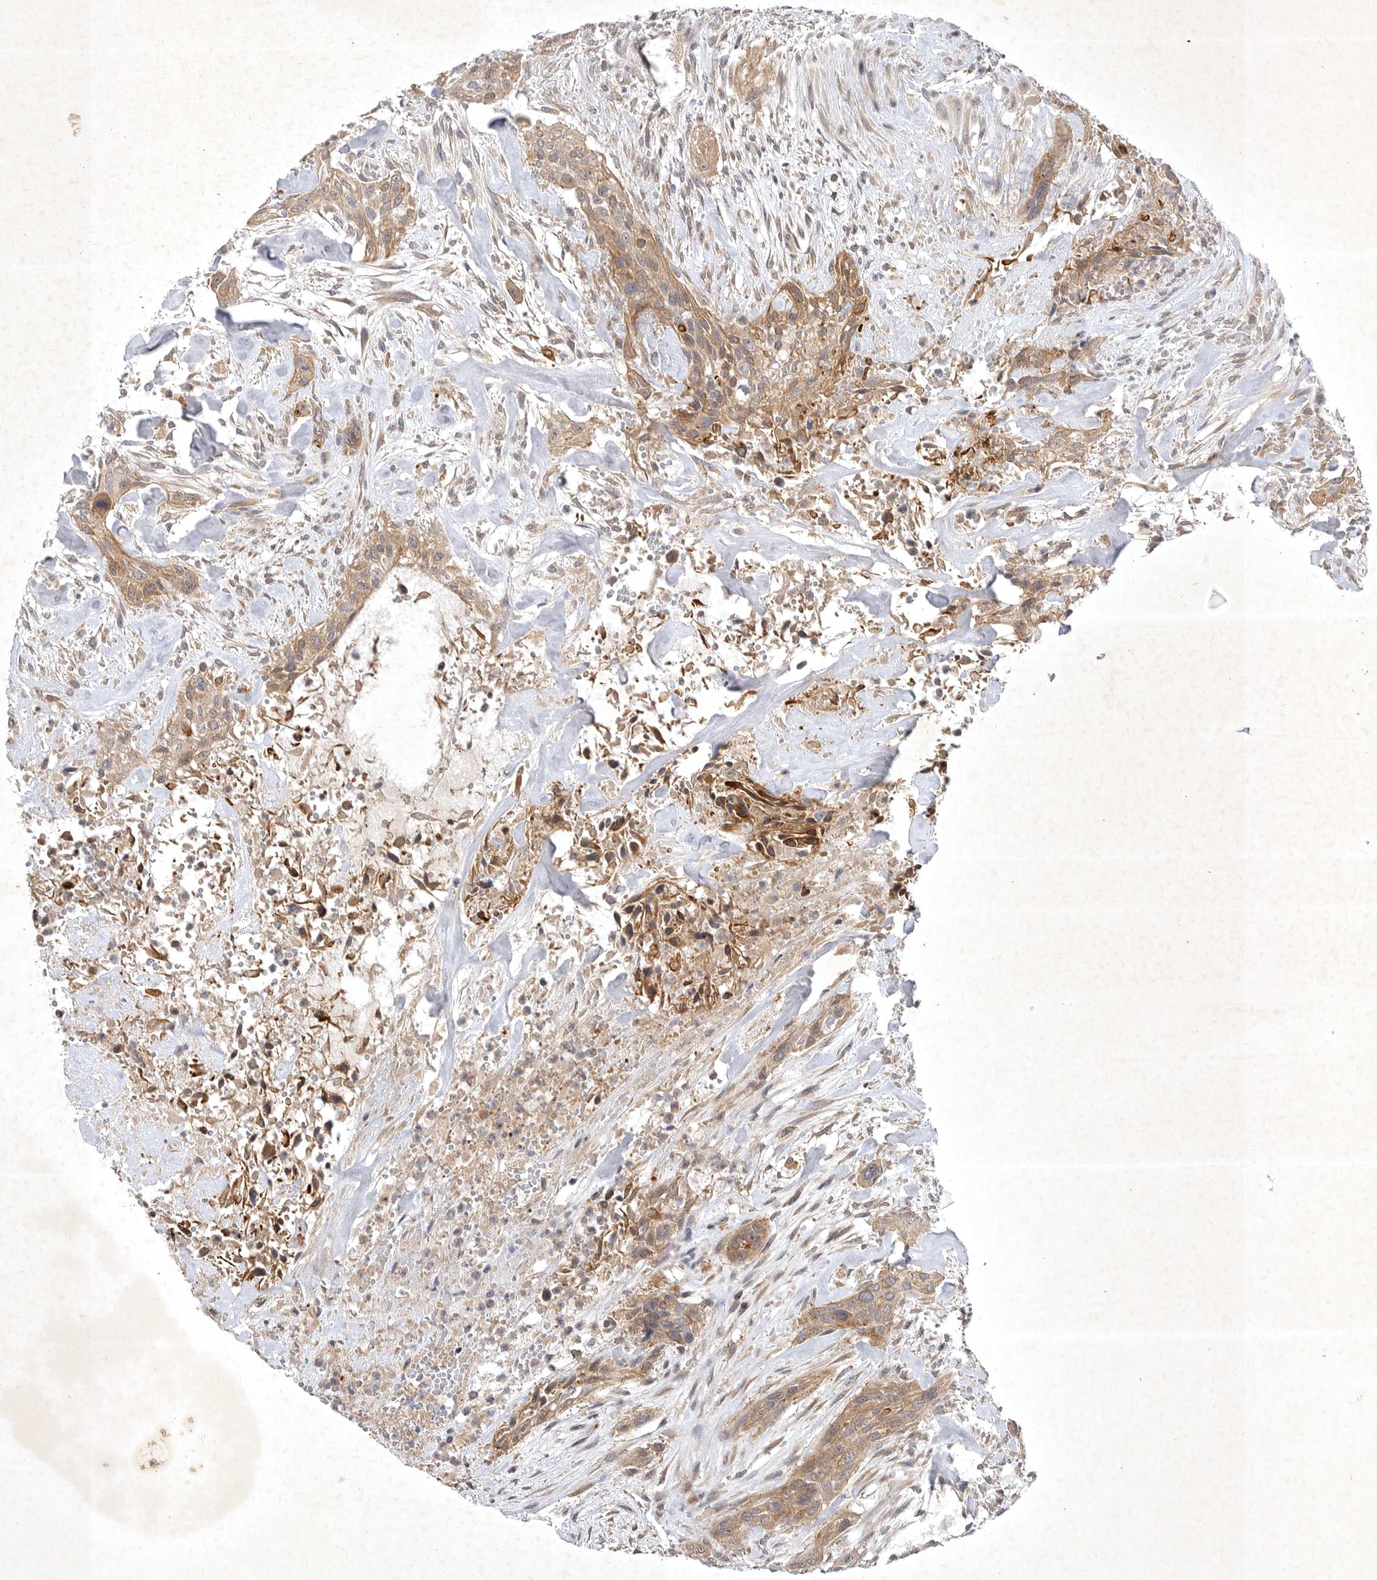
{"staining": {"intensity": "moderate", "quantity": ">75%", "location": "cytoplasmic/membranous"}, "tissue": "urothelial cancer", "cell_type": "Tumor cells", "image_type": "cancer", "snomed": [{"axis": "morphology", "description": "Urothelial carcinoma, High grade"}, {"axis": "topography", "description": "Urinary bladder"}], "caption": "This micrograph displays immunohistochemistry (IHC) staining of human urothelial carcinoma (high-grade), with medium moderate cytoplasmic/membranous positivity in approximately >75% of tumor cells.", "gene": "PTPDC1", "patient": {"sex": "male", "age": 35}}